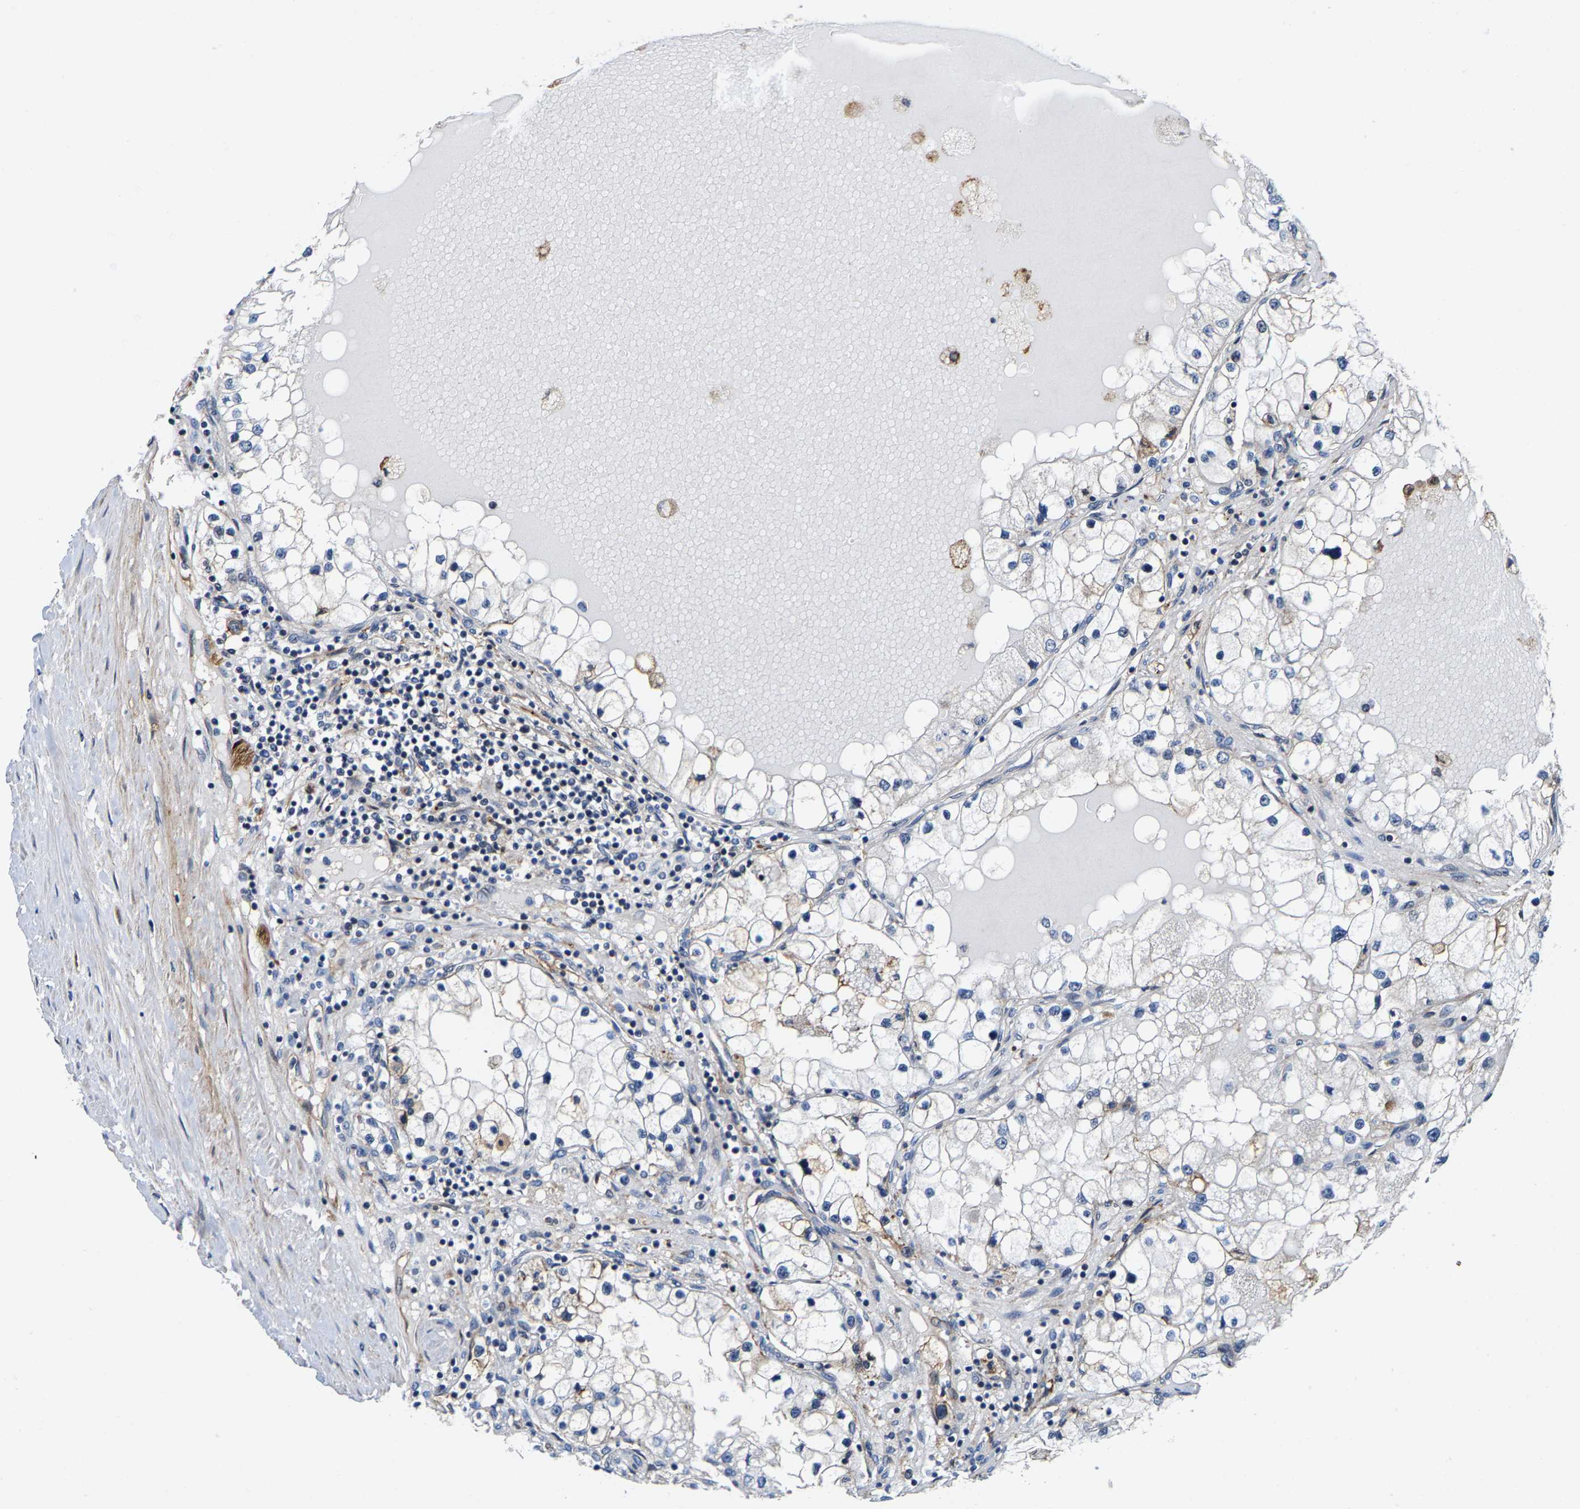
{"staining": {"intensity": "weak", "quantity": "25%-75%", "location": "cytoplasmic/membranous"}, "tissue": "renal cancer", "cell_type": "Tumor cells", "image_type": "cancer", "snomed": [{"axis": "morphology", "description": "Adenocarcinoma, NOS"}, {"axis": "topography", "description": "Kidney"}], "caption": "The histopathology image shows immunohistochemical staining of renal cancer. There is weak cytoplasmic/membranous staining is identified in approximately 25%-75% of tumor cells.", "gene": "GTPBP10", "patient": {"sex": "male", "age": 68}}